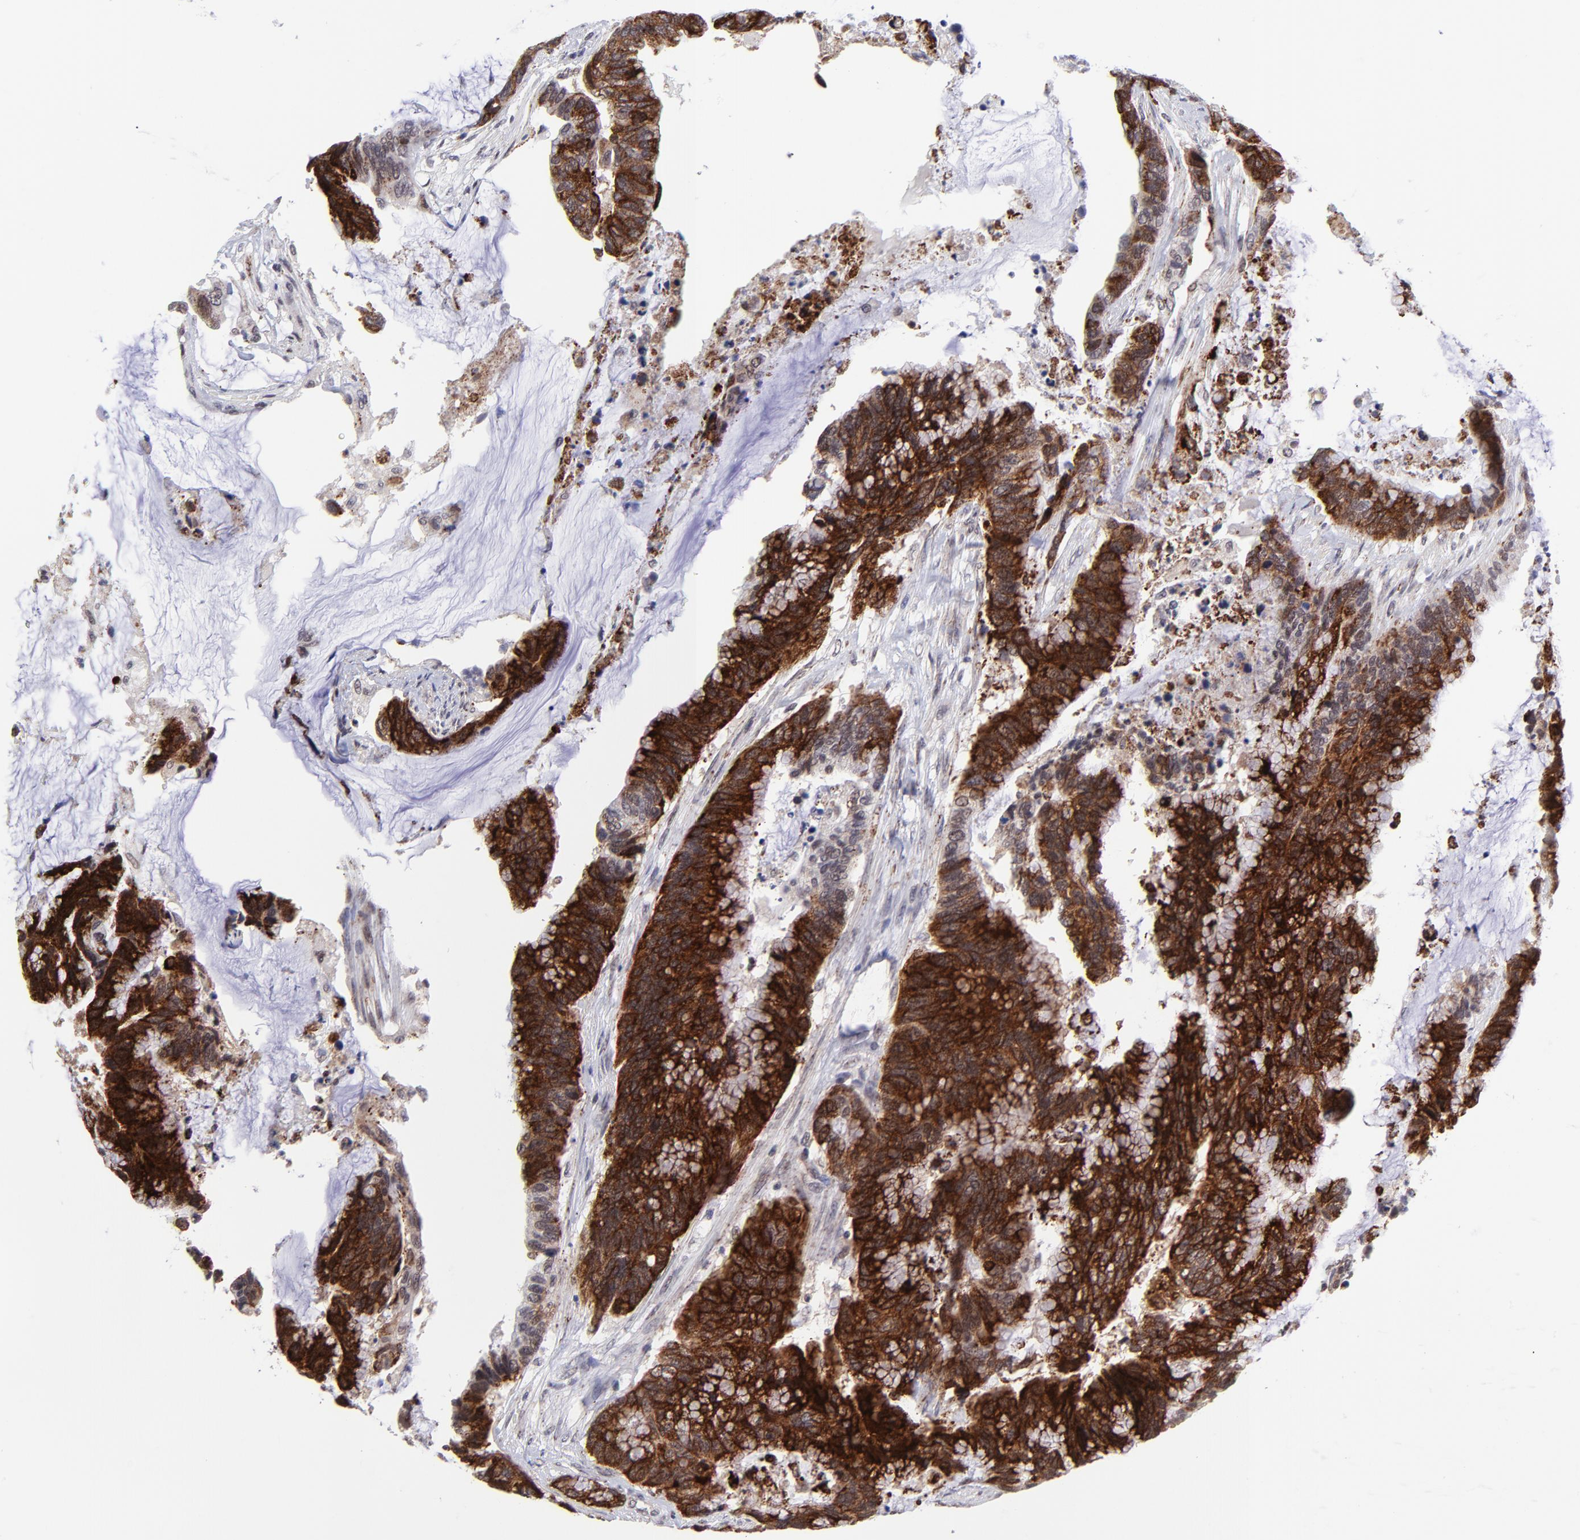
{"staining": {"intensity": "strong", "quantity": ">75%", "location": "cytoplasmic/membranous"}, "tissue": "colorectal cancer", "cell_type": "Tumor cells", "image_type": "cancer", "snomed": [{"axis": "morphology", "description": "Adenocarcinoma, NOS"}, {"axis": "topography", "description": "Colon"}], "caption": "This is a photomicrograph of immunohistochemistry (IHC) staining of colorectal cancer, which shows strong expression in the cytoplasmic/membranous of tumor cells.", "gene": "SOX6", "patient": {"sex": "female", "age": 76}}